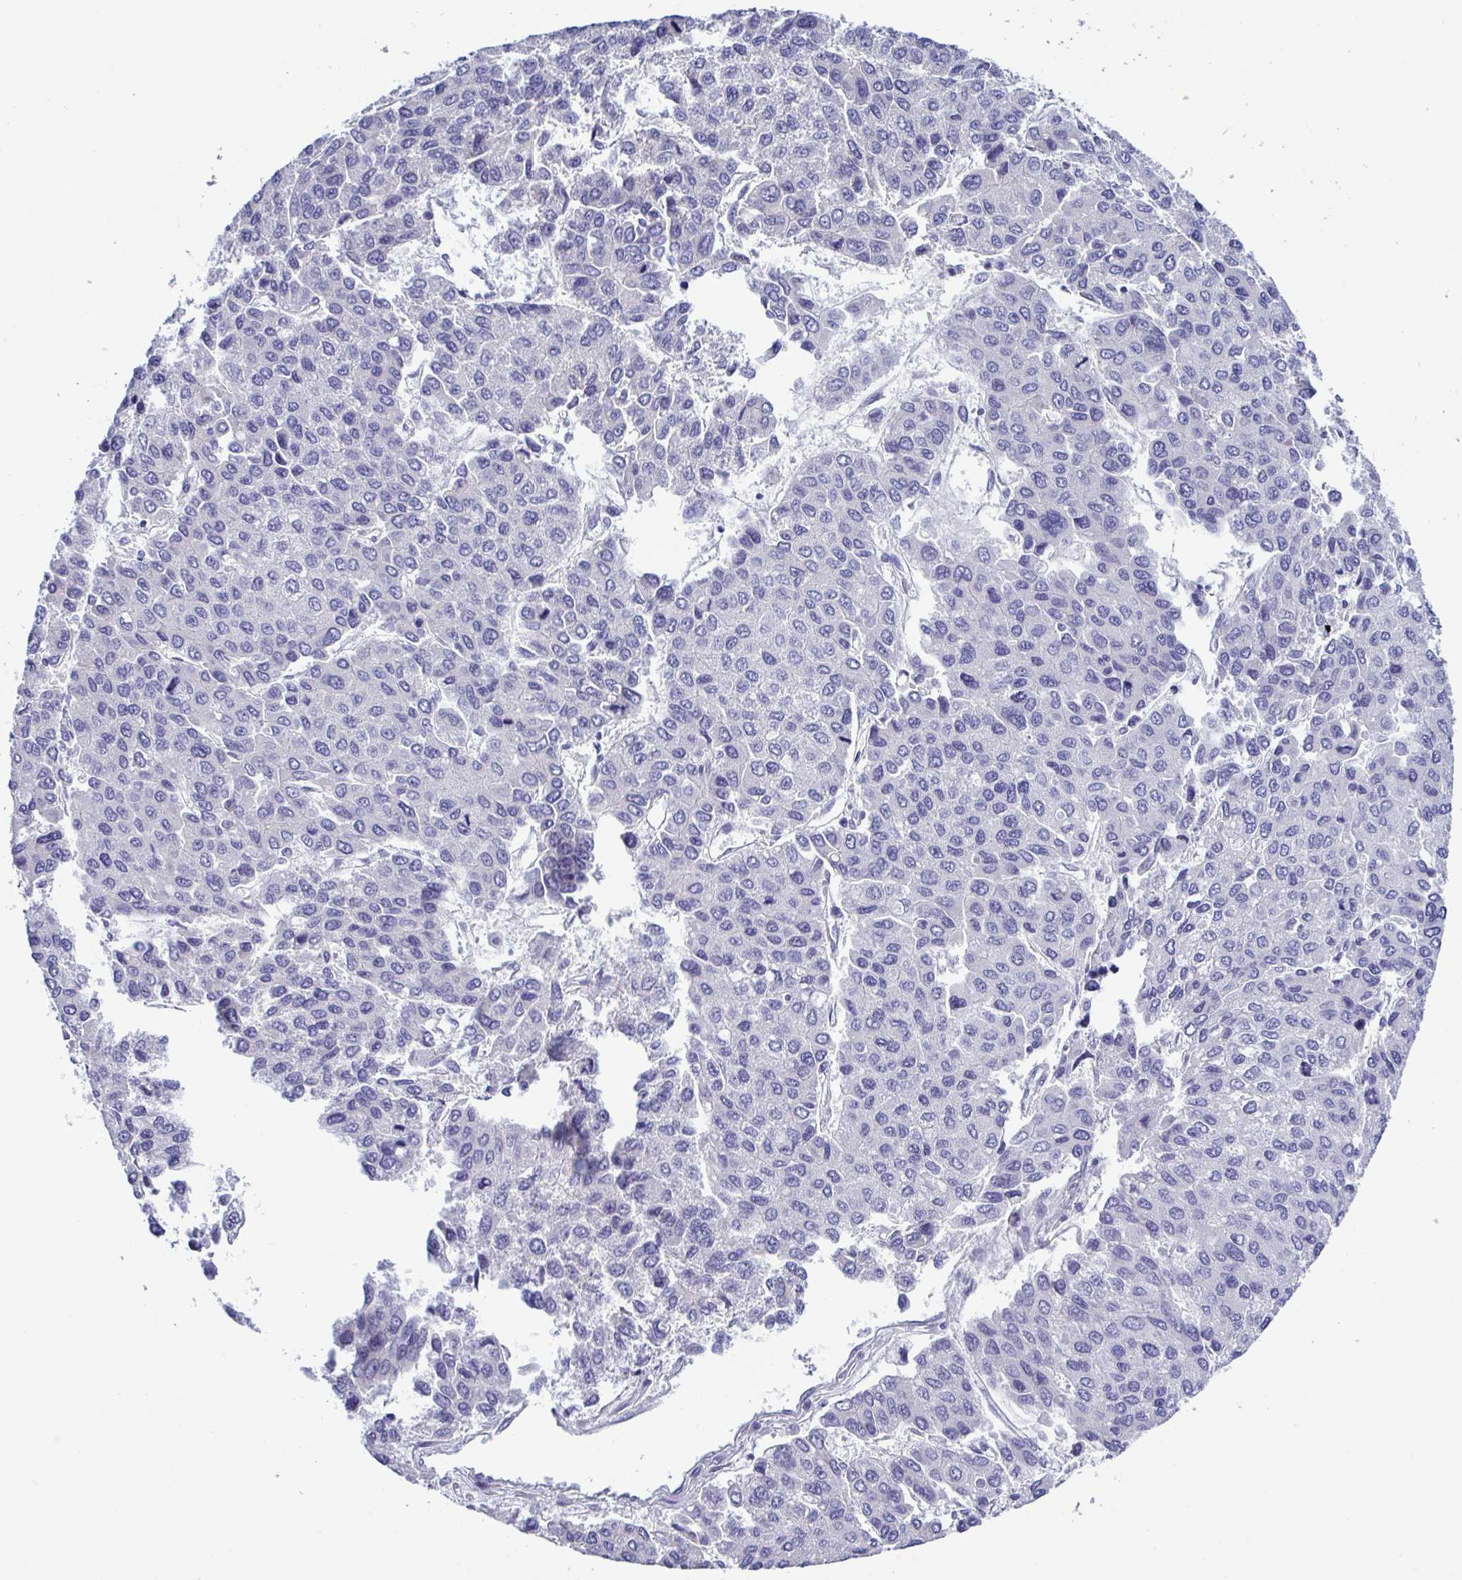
{"staining": {"intensity": "negative", "quantity": "none", "location": "none"}, "tissue": "liver cancer", "cell_type": "Tumor cells", "image_type": "cancer", "snomed": [{"axis": "morphology", "description": "Carcinoma, Hepatocellular, NOS"}, {"axis": "topography", "description": "Liver"}], "caption": "Immunohistochemistry (IHC) histopathology image of neoplastic tissue: hepatocellular carcinoma (liver) stained with DAB shows no significant protein staining in tumor cells.", "gene": "MED11", "patient": {"sex": "female", "age": 66}}